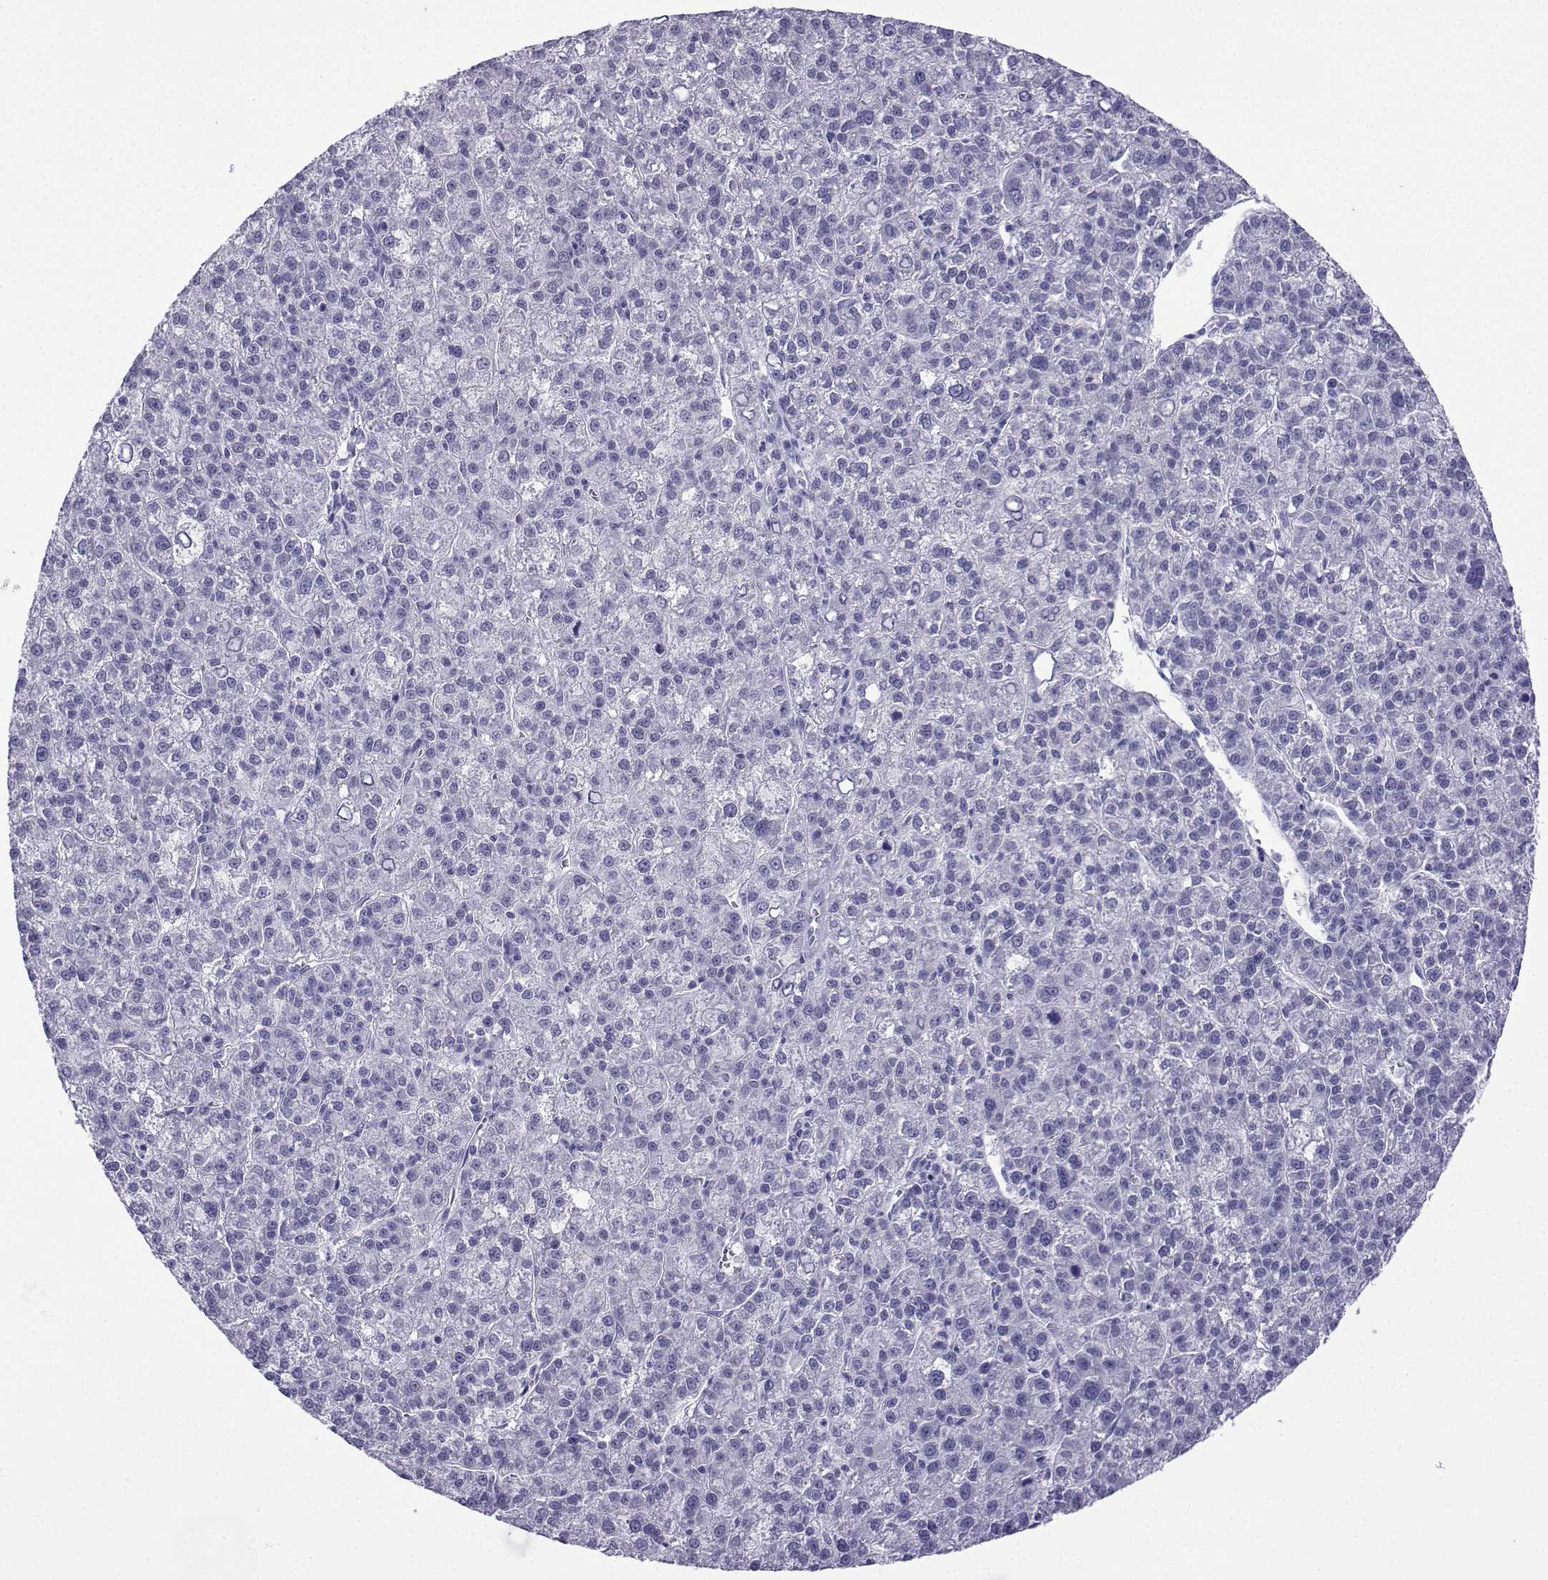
{"staining": {"intensity": "negative", "quantity": "none", "location": "none"}, "tissue": "liver cancer", "cell_type": "Tumor cells", "image_type": "cancer", "snomed": [{"axis": "morphology", "description": "Carcinoma, Hepatocellular, NOS"}, {"axis": "topography", "description": "Liver"}], "caption": "IHC of hepatocellular carcinoma (liver) displays no expression in tumor cells.", "gene": "TRIM46", "patient": {"sex": "female", "age": 60}}